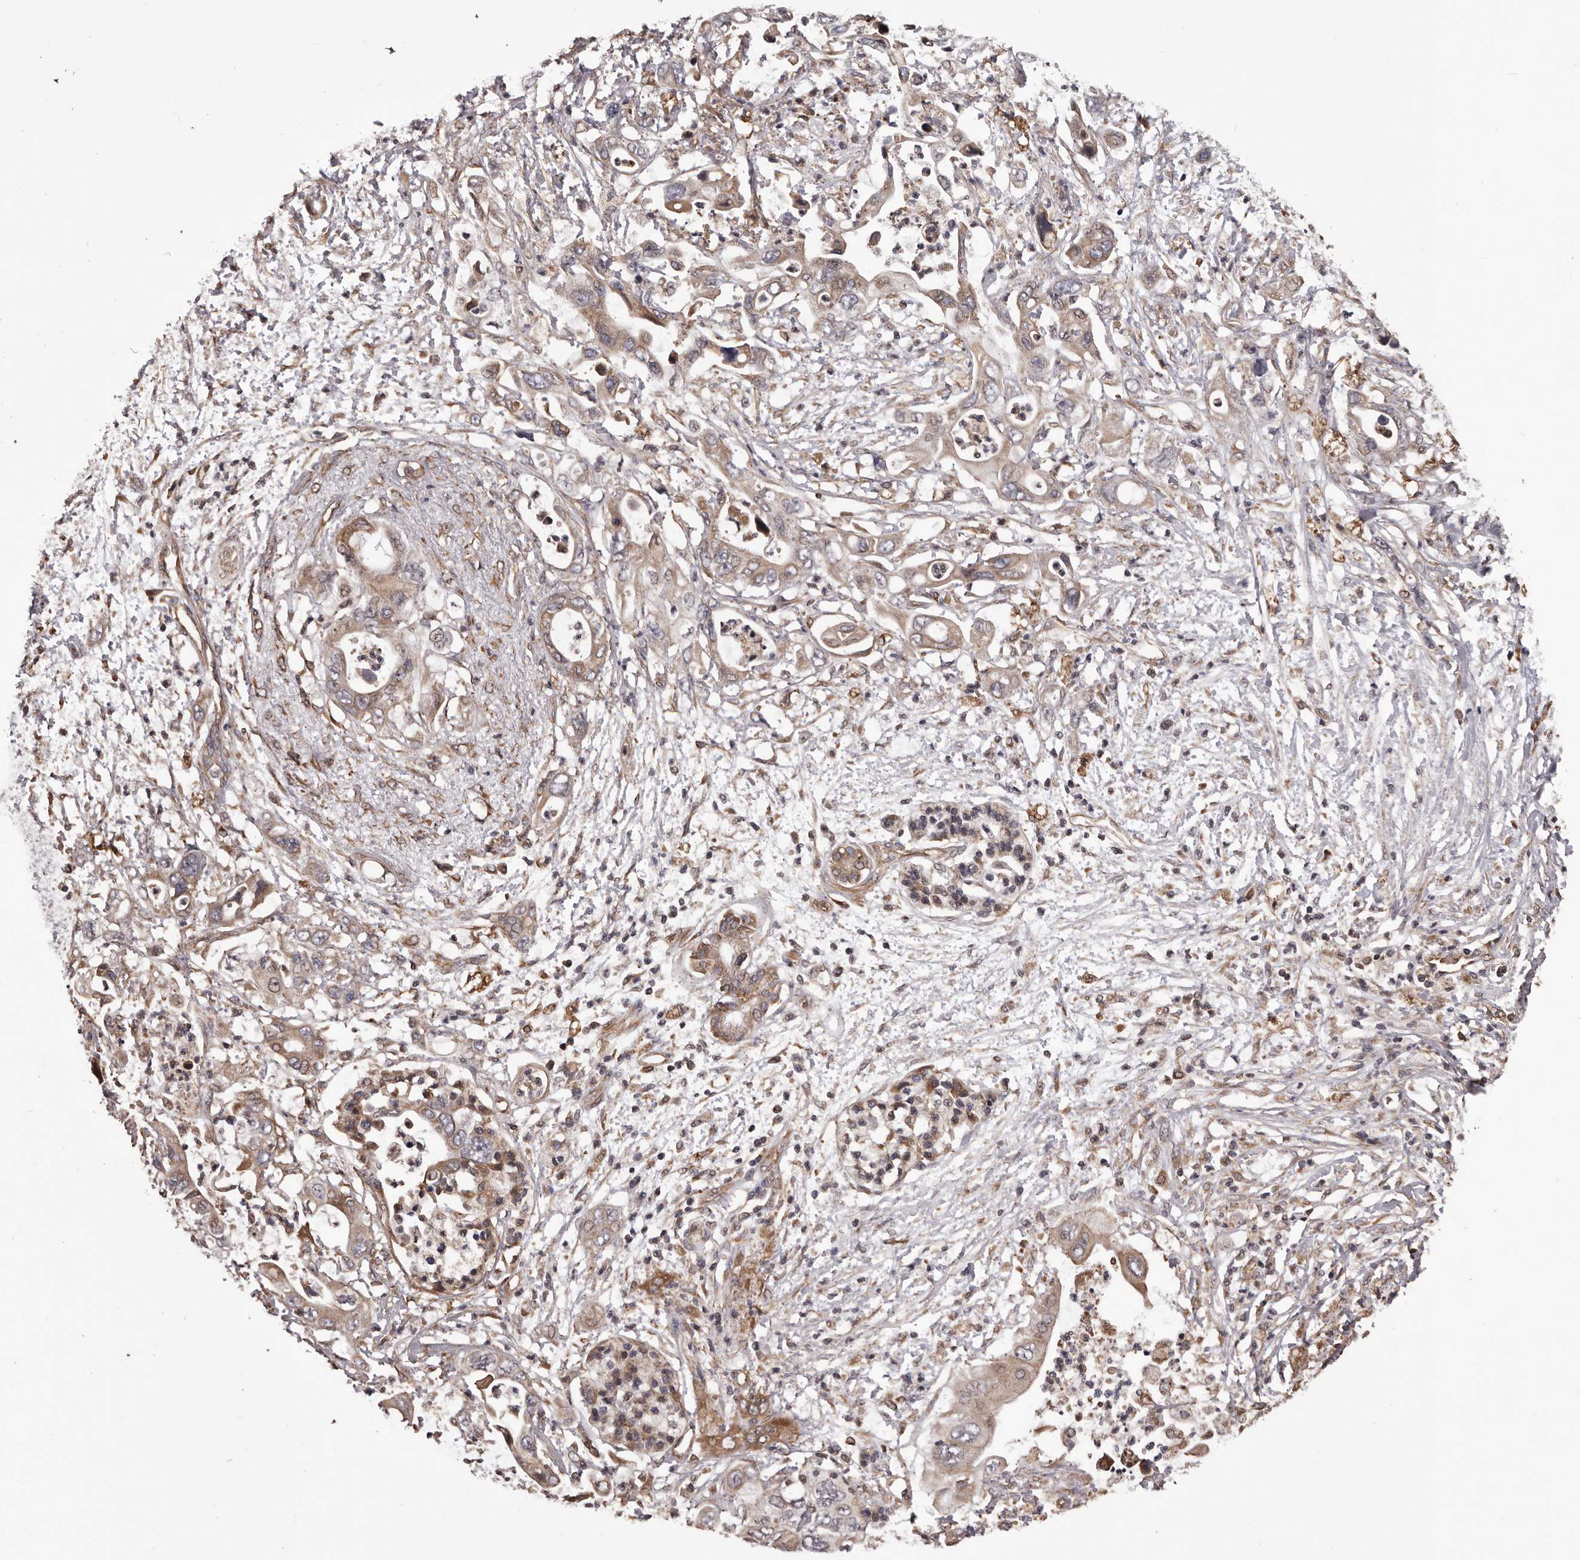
{"staining": {"intensity": "weak", "quantity": ">75%", "location": "cytoplasmic/membranous"}, "tissue": "pancreatic cancer", "cell_type": "Tumor cells", "image_type": "cancer", "snomed": [{"axis": "morphology", "description": "Adenocarcinoma, NOS"}, {"axis": "topography", "description": "Pancreas"}], "caption": "A high-resolution photomicrograph shows IHC staining of adenocarcinoma (pancreatic), which reveals weak cytoplasmic/membranous expression in approximately >75% of tumor cells.", "gene": "CEP104", "patient": {"sex": "male", "age": 66}}